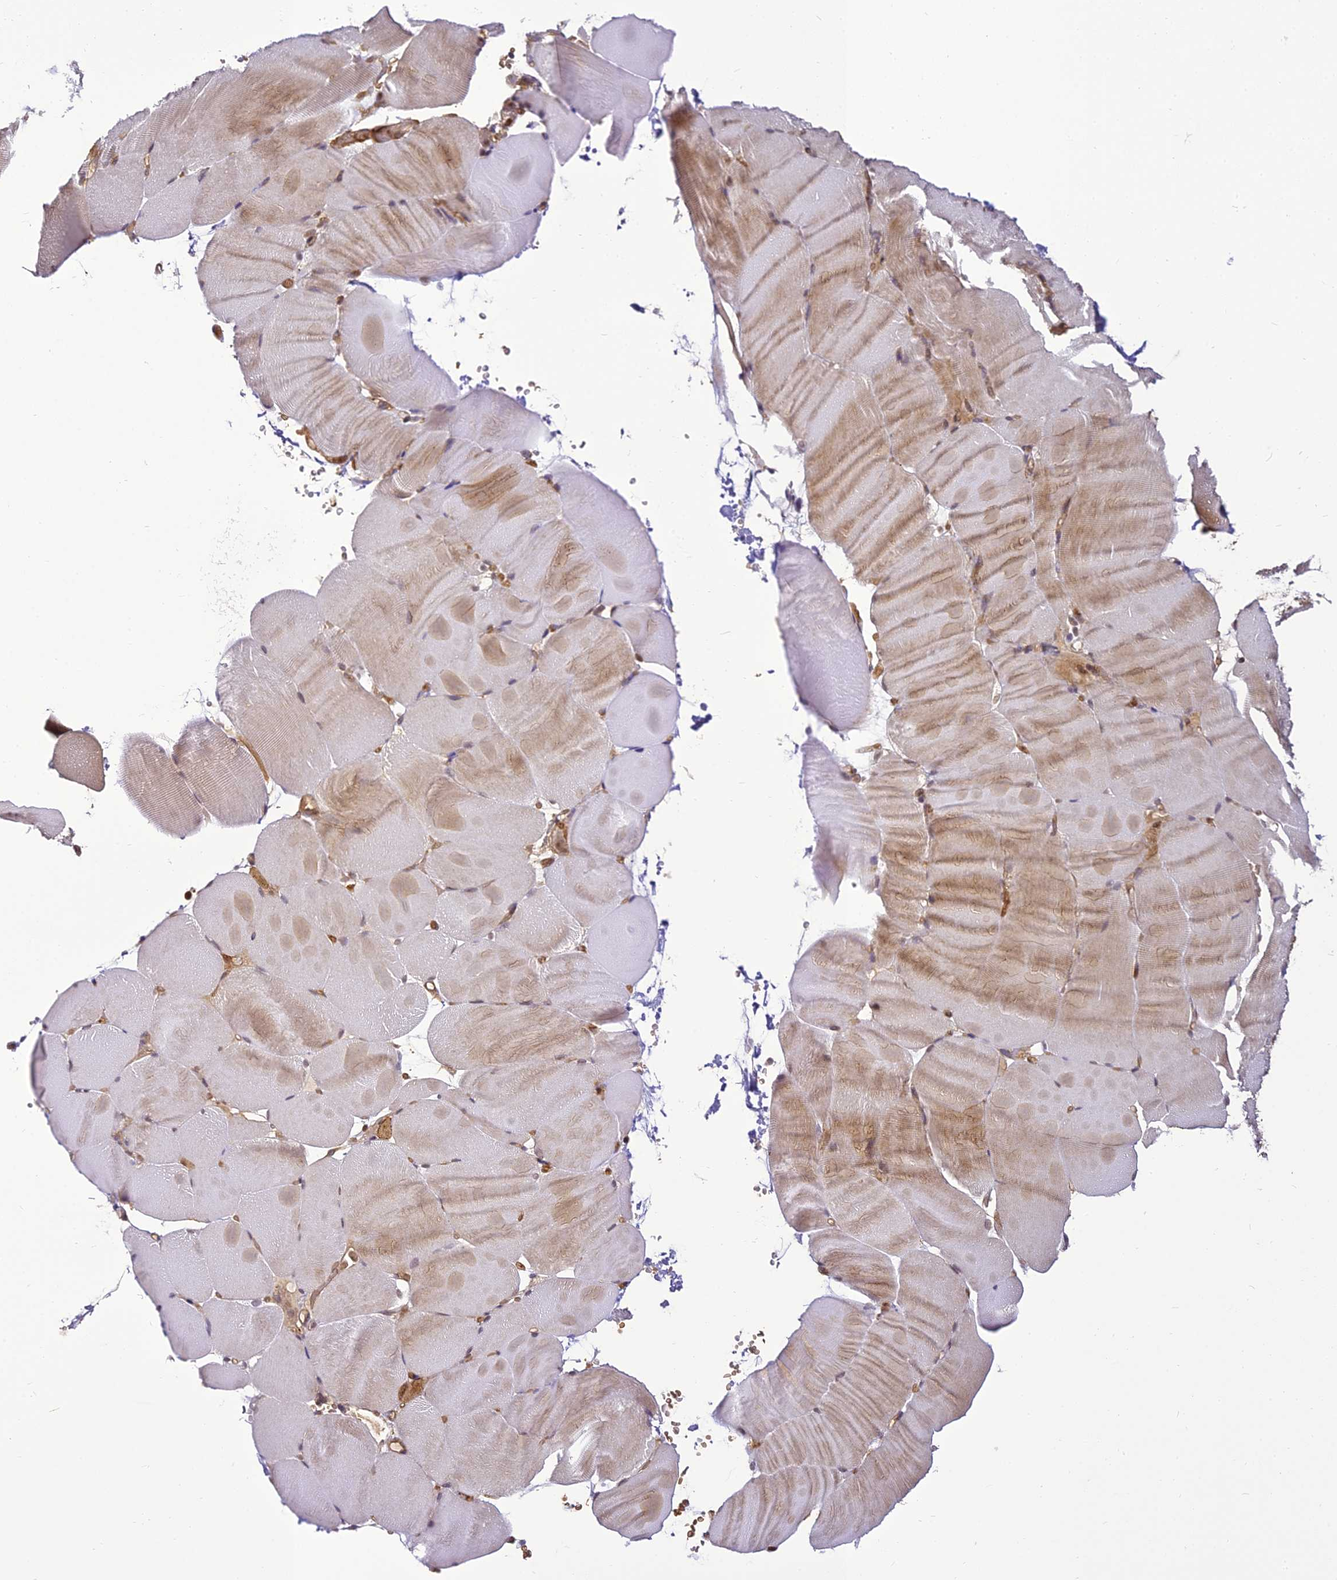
{"staining": {"intensity": "weak", "quantity": "<25%", "location": "cytoplasmic/membranous"}, "tissue": "skeletal muscle", "cell_type": "Myocytes", "image_type": "normal", "snomed": [{"axis": "morphology", "description": "Normal tissue, NOS"}, {"axis": "topography", "description": "Skeletal muscle"}, {"axis": "topography", "description": "Parathyroid gland"}], "caption": "Myocytes show no significant protein staining in normal skeletal muscle.", "gene": "BCDIN3D", "patient": {"sex": "female", "age": 37}}